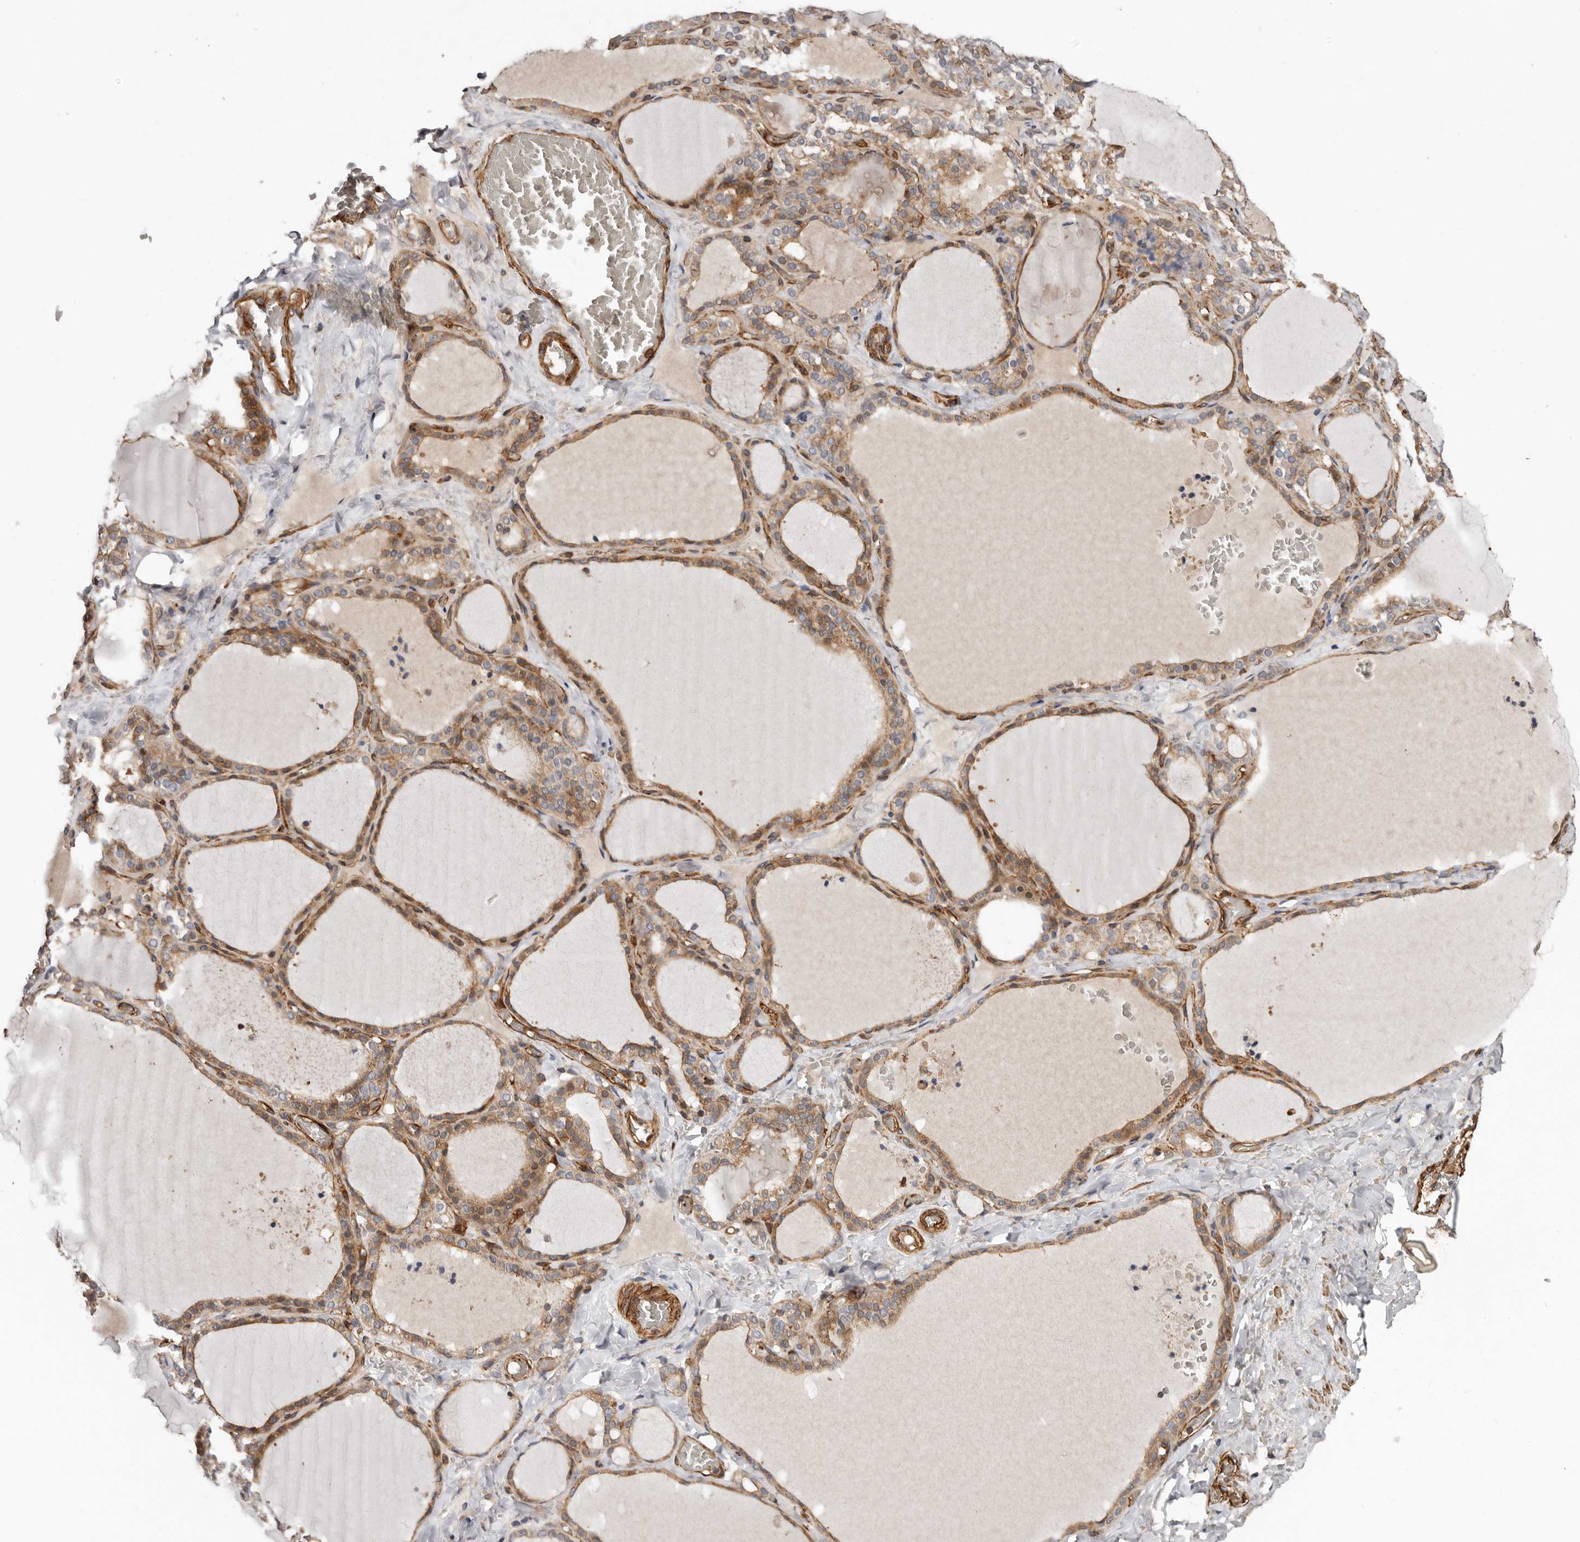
{"staining": {"intensity": "moderate", "quantity": ">75%", "location": "cytoplasmic/membranous"}, "tissue": "thyroid gland", "cell_type": "Glandular cells", "image_type": "normal", "snomed": [{"axis": "morphology", "description": "Normal tissue, NOS"}, {"axis": "topography", "description": "Thyroid gland"}], "caption": "Normal thyroid gland was stained to show a protein in brown. There is medium levels of moderate cytoplasmic/membranous positivity in approximately >75% of glandular cells.", "gene": "TMC7", "patient": {"sex": "female", "age": 22}}